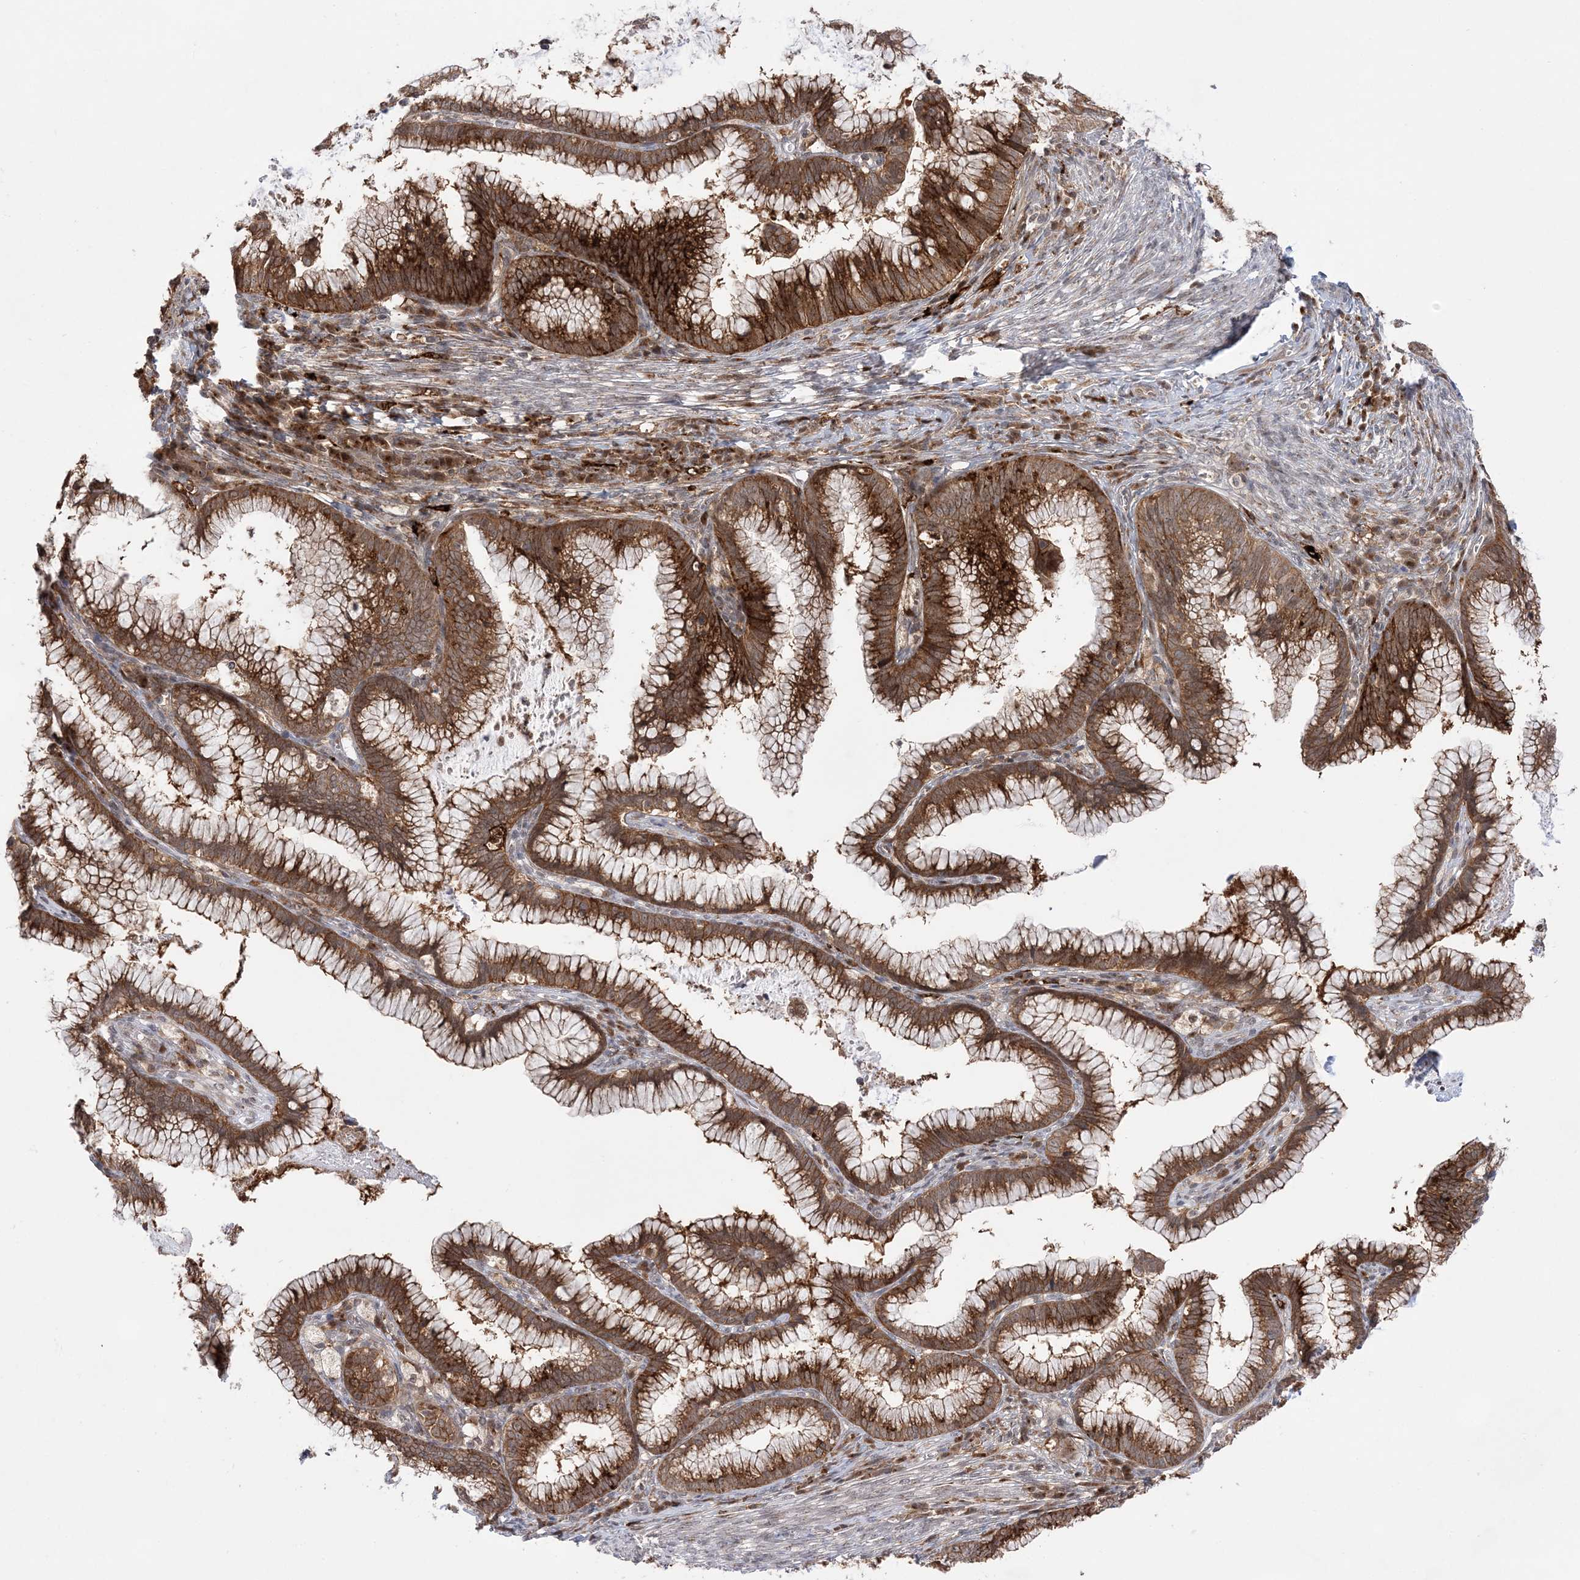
{"staining": {"intensity": "moderate", "quantity": ">75%", "location": "cytoplasmic/membranous"}, "tissue": "cervical cancer", "cell_type": "Tumor cells", "image_type": "cancer", "snomed": [{"axis": "morphology", "description": "Adenocarcinoma, NOS"}, {"axis": "topography", "description": "Cervix"}], "caption": "Protein expression analysis of human adenocarcinoma (cervical) reveals moderate cytoplasmic/membranous positivity in about >75% of tumor cells.", "gene": "ANAPC15", "patient": {"sex": "female", "age": 36}}